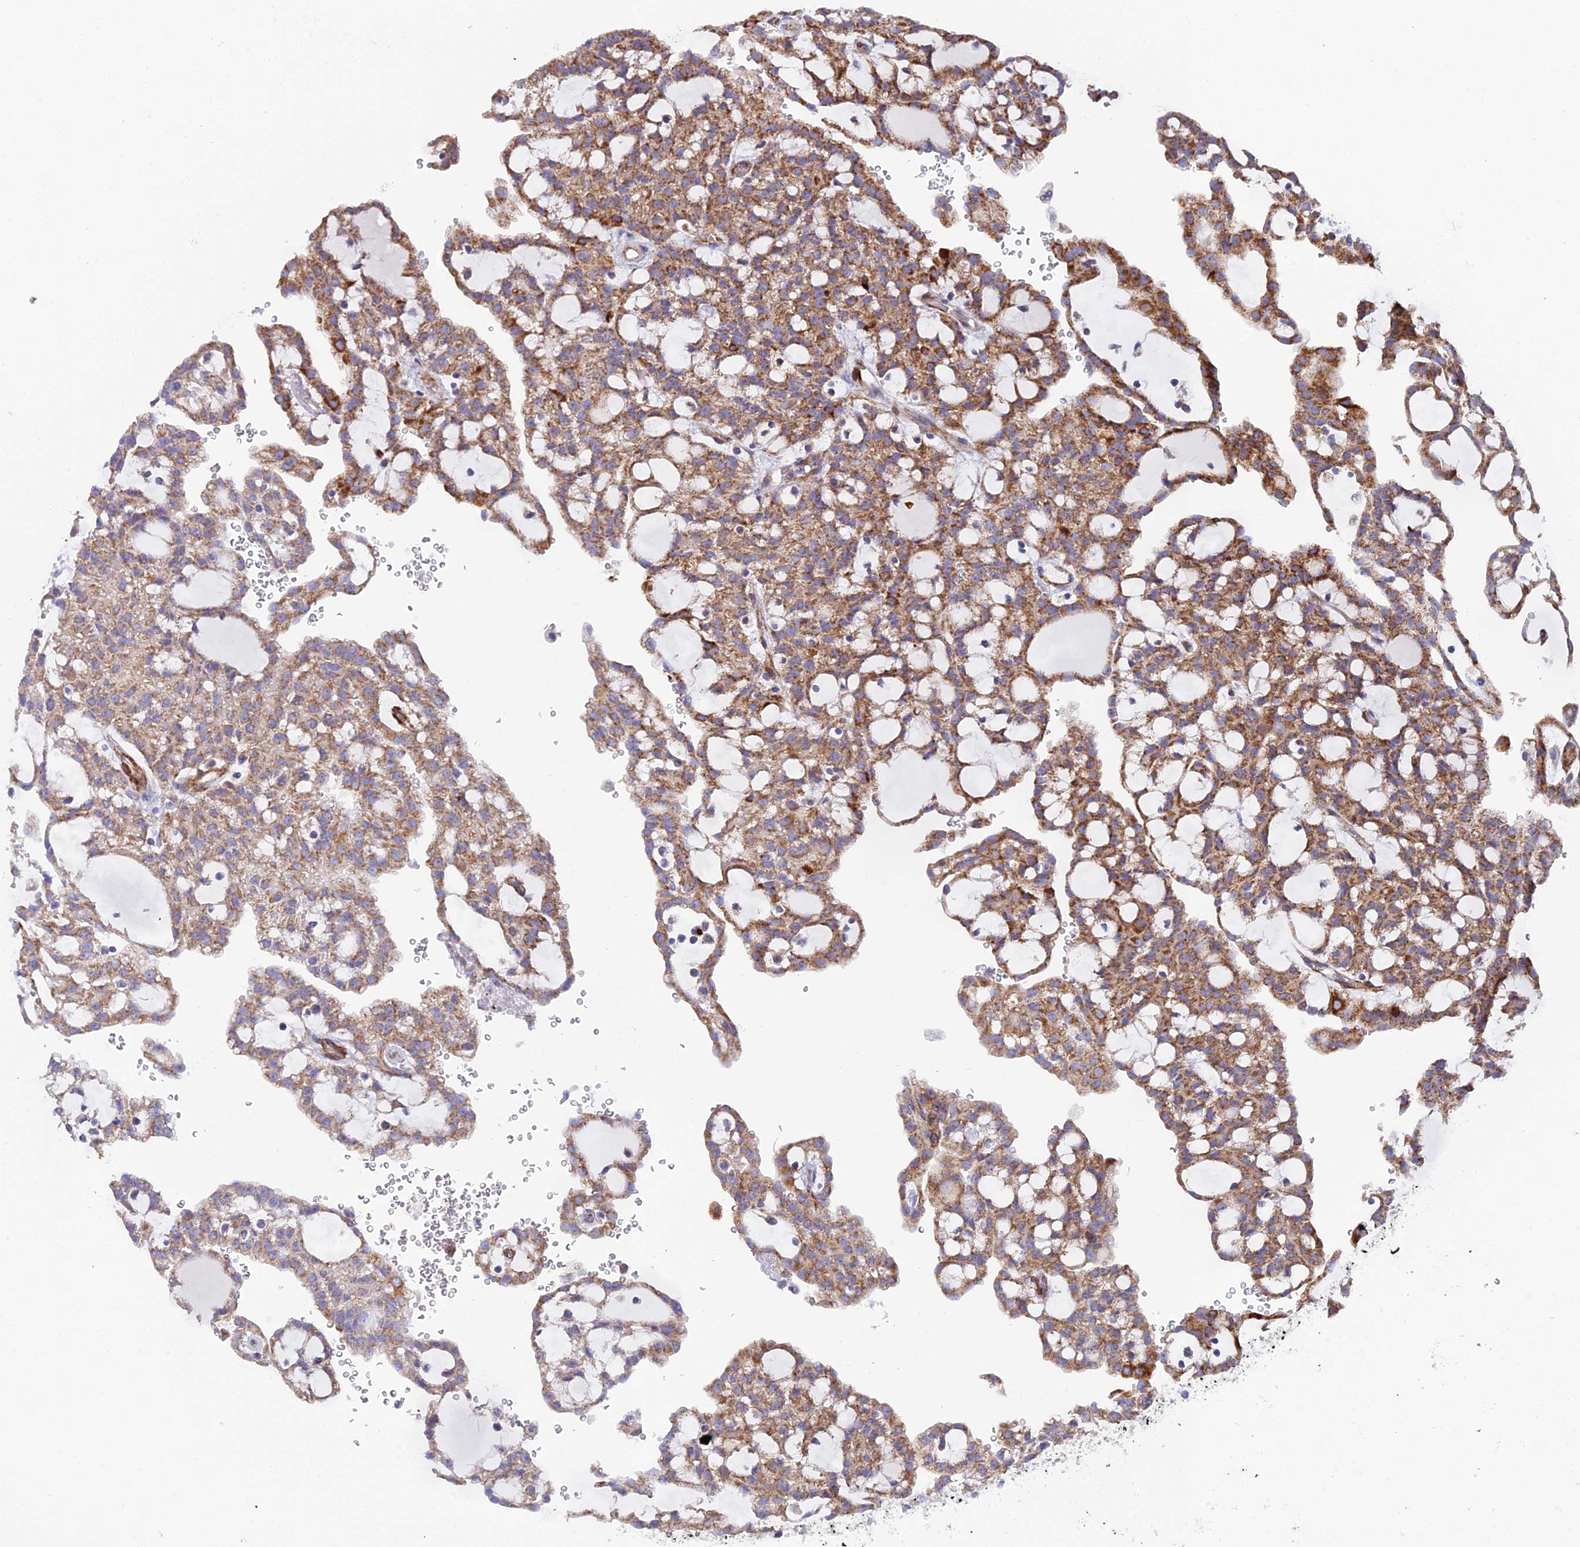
{"staining": {"intensity": "moderate", "quantity": ">75%", "location": "cytoplasmic/membranous"}, "tissue": "renal cancer", "cell_type": "Tumor cells", "image_type": "cancer", "snomed": [{"axis": "morphology", "description": "Adenocarcinoma, NOS"}, {"axis": "topography", "description": "Kidney"}], "caption": "The immunohistochemical stain shows moderate cytoplasmic/membranous expression in tumor cells of renal cancer tissue.", "gene": "CSPG4", "patient": {"sex": "male", "age": 63}}